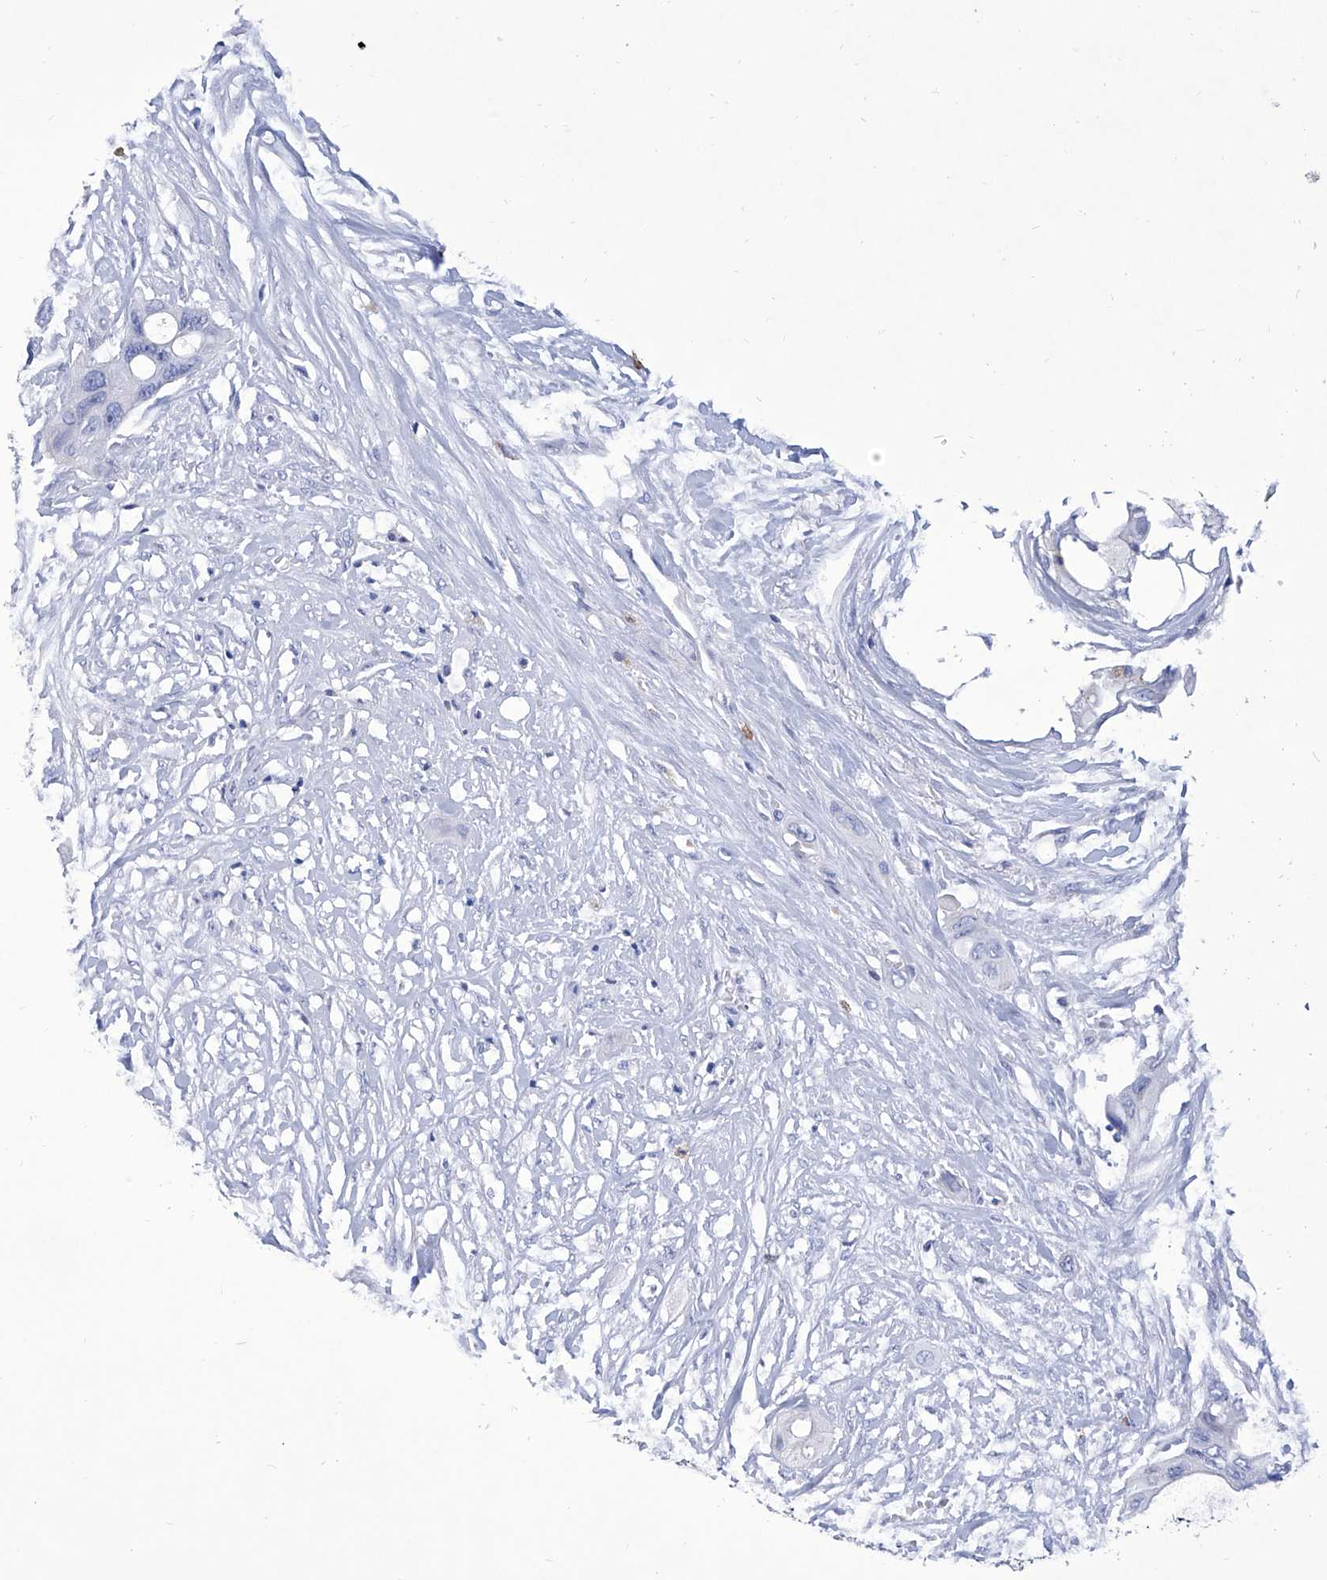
{"staining": {"intensity": "negative", "quantity": "none", "location": "none"}, "tissue": "colorectal cancer", "cell_type": "Tumor cells", "image_type": "cancer", "snomed": [{"axis": "morphology", "description": "Adenocarcinoma, NOS"}, {"axis": "topography", "description": "Colon"}], "caption": "This is a image of immunohistochemistry (IHC) staining of colorectal adenocarcinoma, which shows no expression in tumor cells. (IHC, brightfield microscopy, high magnification).", "gene": "IFNL2", "patient": {"sex": "female", "age": 57}}